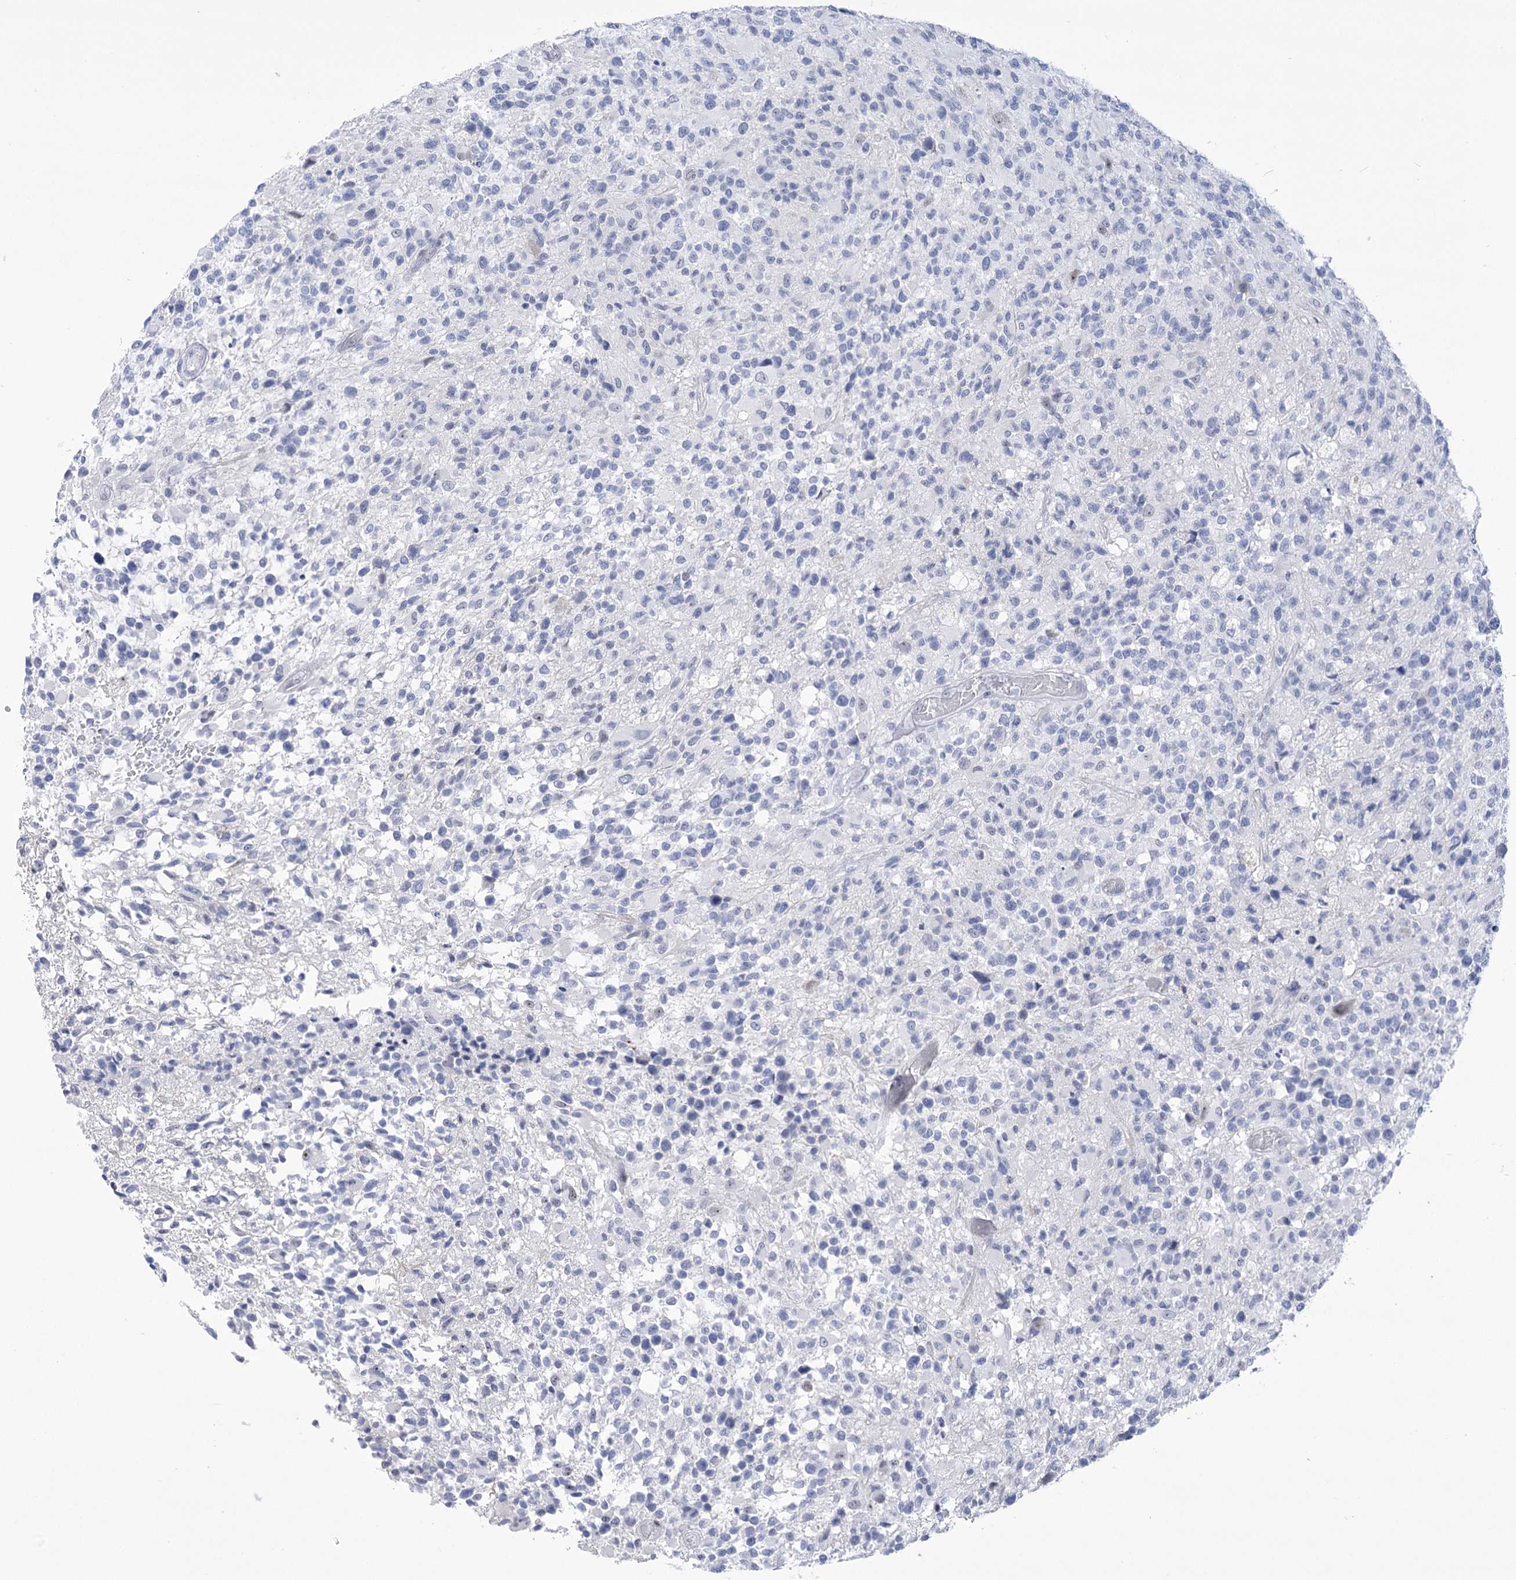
{"staining": {"intensity": "negative", "quantity": "none", "location": "none"}, "tissue": "glioma", "cell_type": "Tumor cells", "image_type": "cancer", "snomed": [{"axis": "morphology", "description": "Glioma, malignant, High grade"}, {"axis": "morphology", "description": "Glioblastoma, NOS"}, {"axis": "topography", "description": "Brain"}], "caption": "Protein analysis of glioblastoma displays no significant staining in tumor cells. The staining is performed using DAB (3,3'-diaminobenzidine) brown chromogen with nuclei counter-stained in using hematoxylin.", "gene": "HORMAD1", "patient": {"sex": "male", "age": 60}}